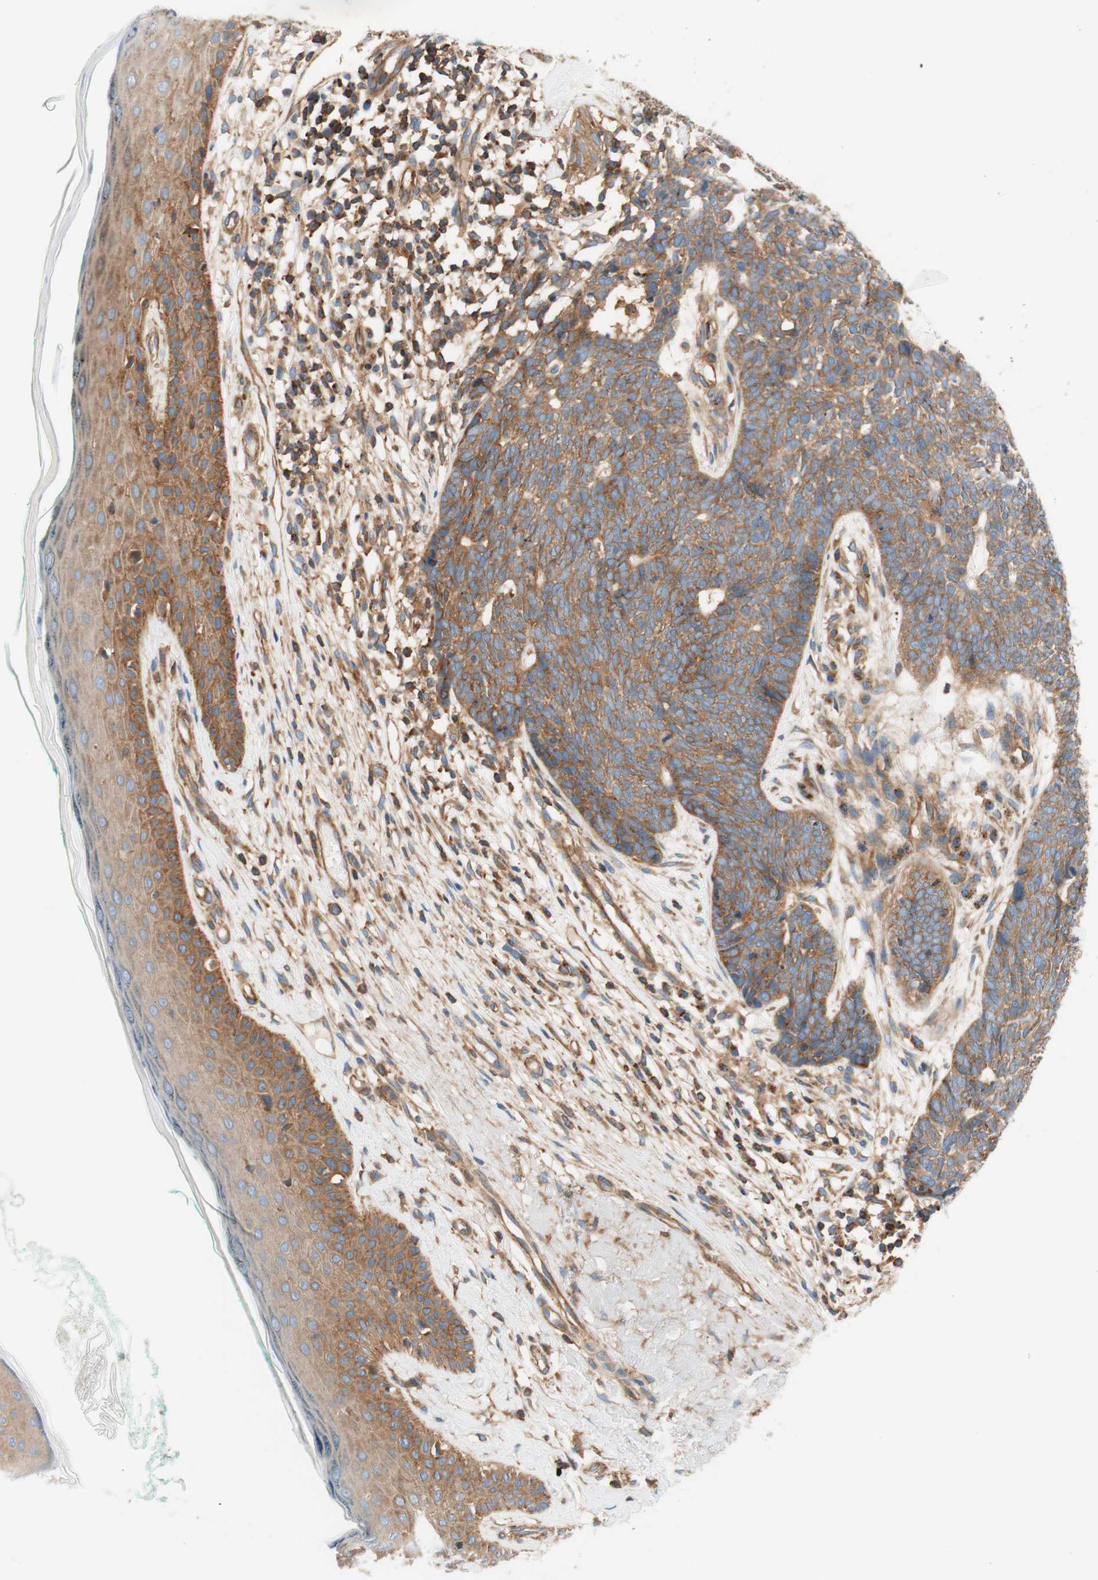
{"staining": {"intensity": "moderate", "quantity": ">75%", "location": "cytoplasmic/membranous"}, "tissue": "skin cancer", "cell_type": "Tumor cells", "image_type": "cancer", "snomed": [{"axis": "morphology", "description": "Basal cell carcinoma"}, {"axis": "topography", "description": "Skin"}], "caption": "Immunohistochemical staining of skin cancer shows medium levels of moderate cytoplasmic/membranous positivity in about >75% of tumor cells.", "gene": "VPS26A", "patient": {"sex": "female", "age": 84}}